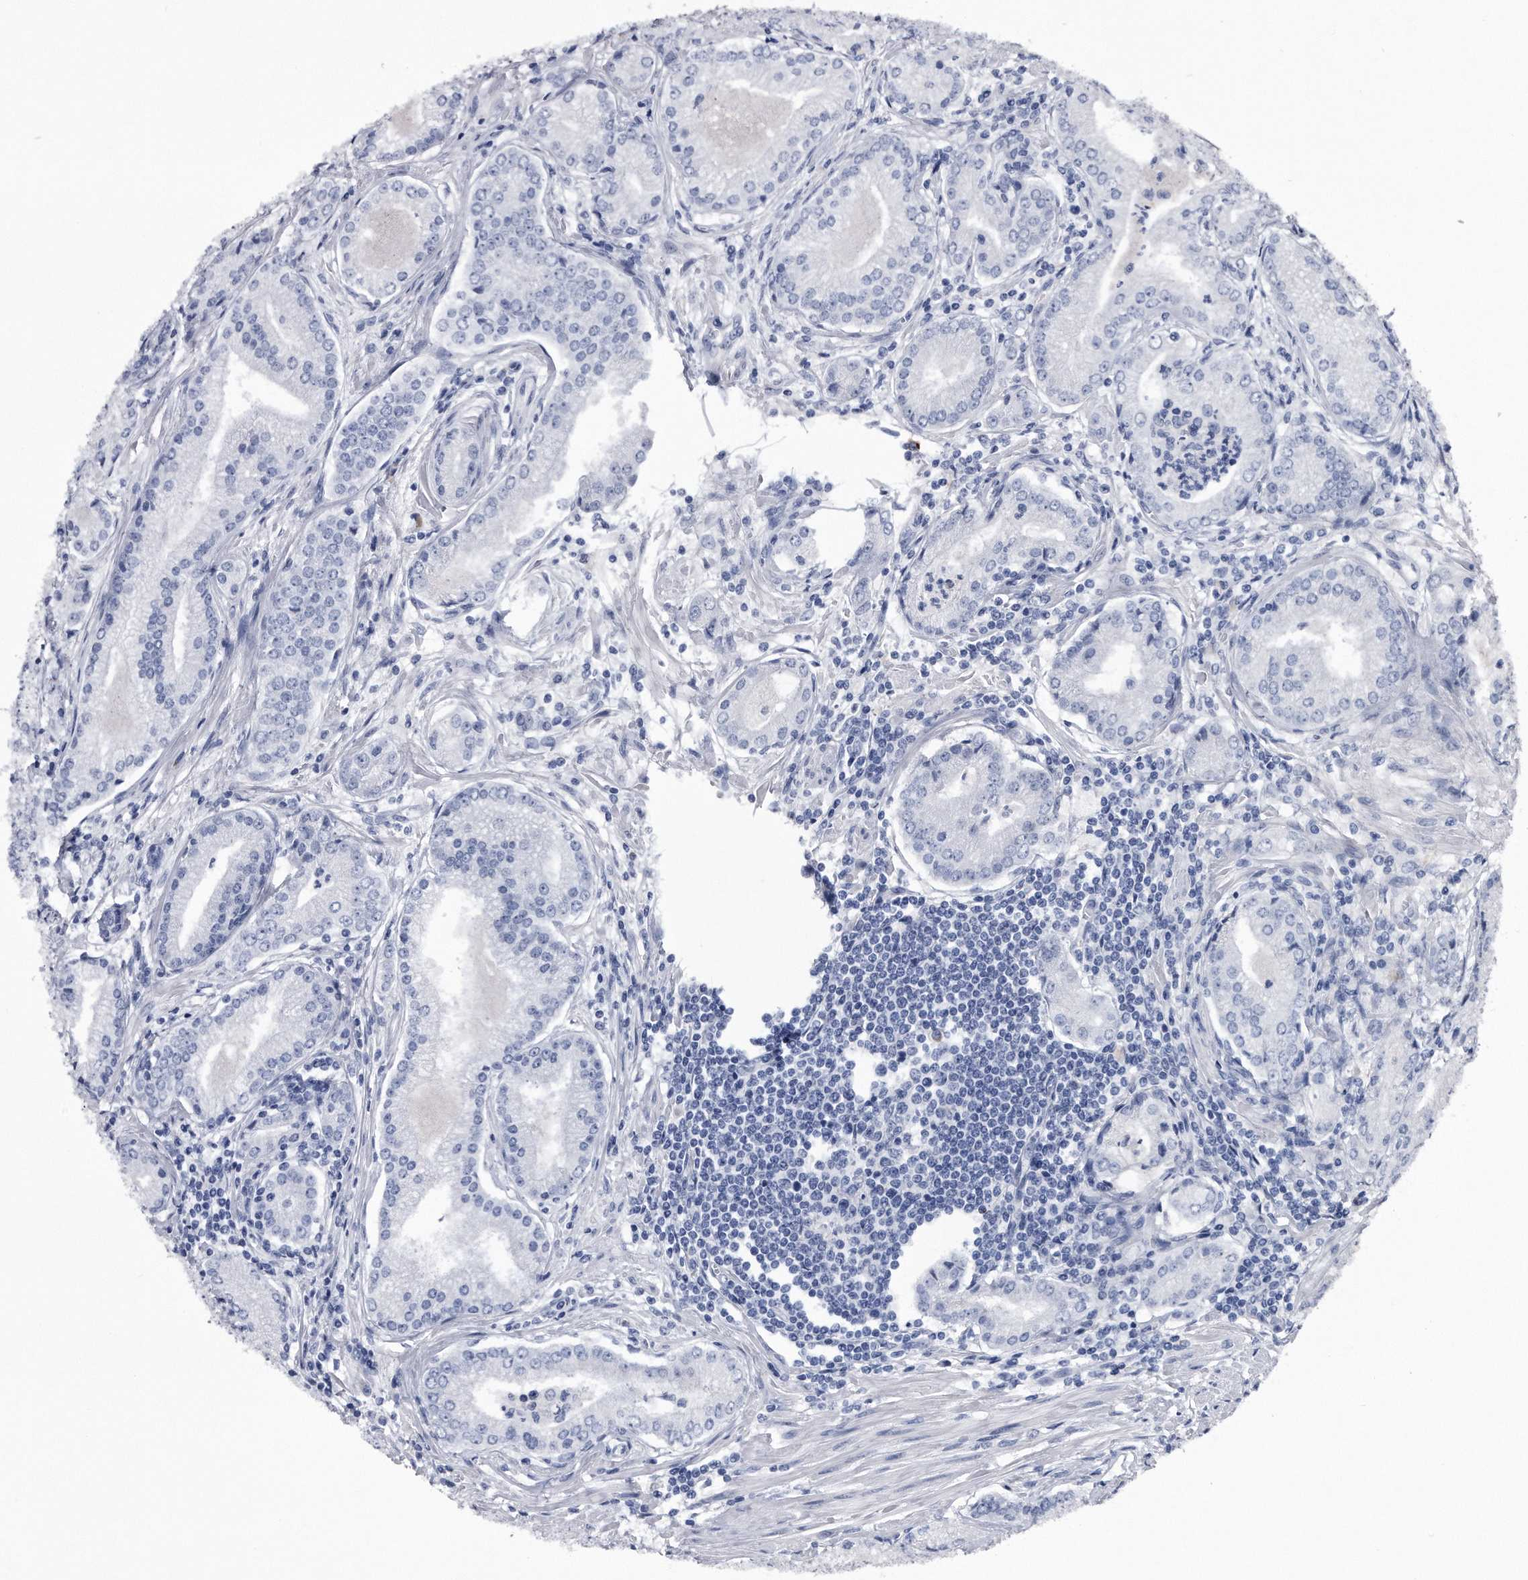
{"staining": {"intensity": "negative", "quantity": "none", "location": "none"}, "tissue": "prostate cancer", "cell_type": "Tumor cells", "image_type": "cancer", "snomed": [{"axis": "morphology", "description": "Adenocarcinoma, Low grade"}, {"axis": "topography", "description": "Prostate"}], "caption": "Tumor cells show no significant protein staining in prostate cancer (adenocarcinoma (low-grade)).", "gene": "KCTD8", "patient": {"sex": "male", "age": 54}}